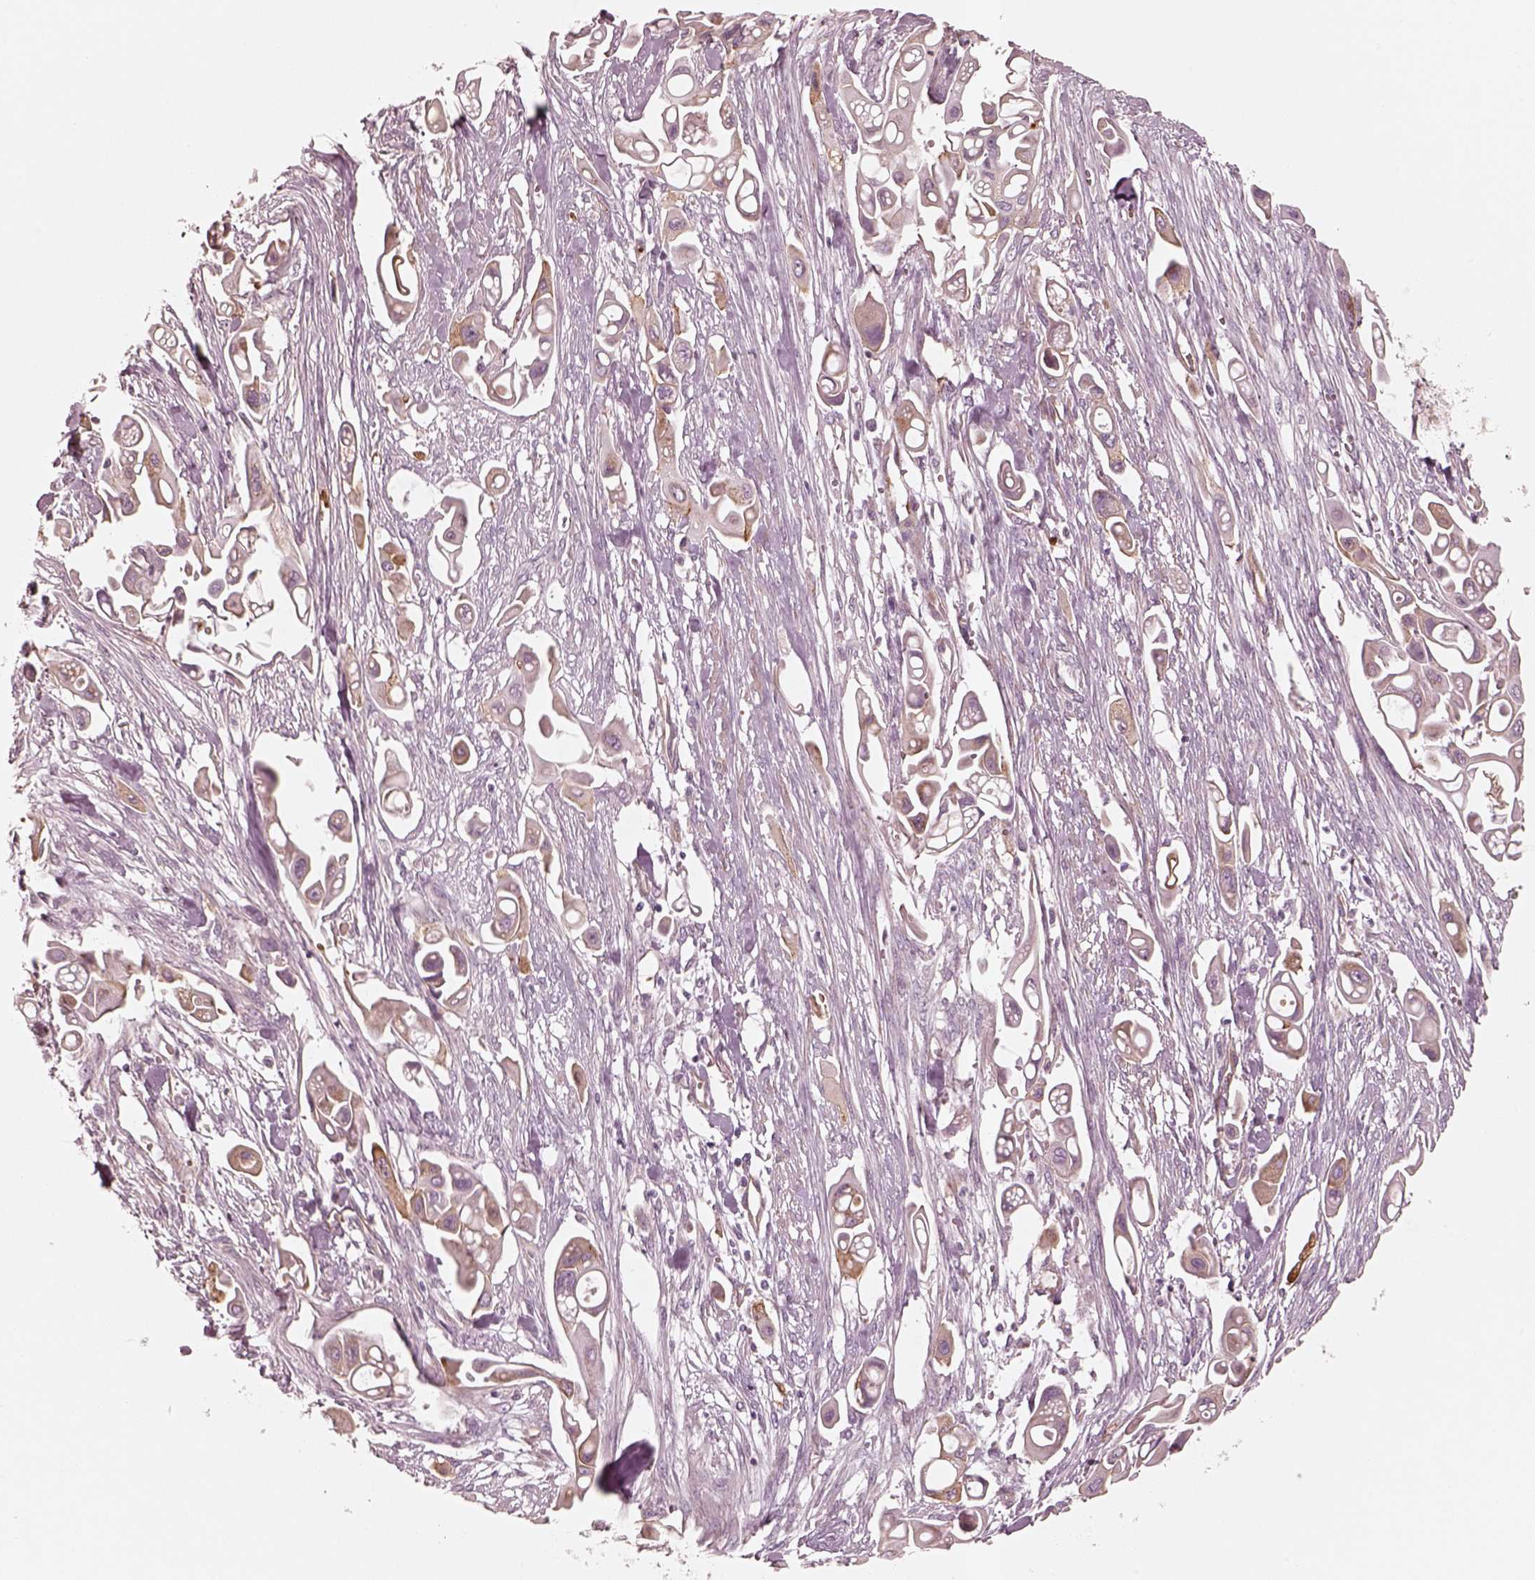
{"staining": {"intensity": "weak", "quantity": "<25%", "location": "cytoplasmic/membranous"}, "tissue": "pancreatic cancer", "cell_type": "Tumor cells", "image_type": "cancer", "snomed": [{"axis": "morphology", "description": "Adenocarcinoma, NOS"}, {"axis": "topography", "description": "Pancreas"}], "caption": "This is a histopathology image of immunohistochemistry staining of pancreatic cancer (adenocarcinoma), which shows no positivity in tumor cells.", "gene": "CRYM", "patient": {"sex": "male", "age": 50}}